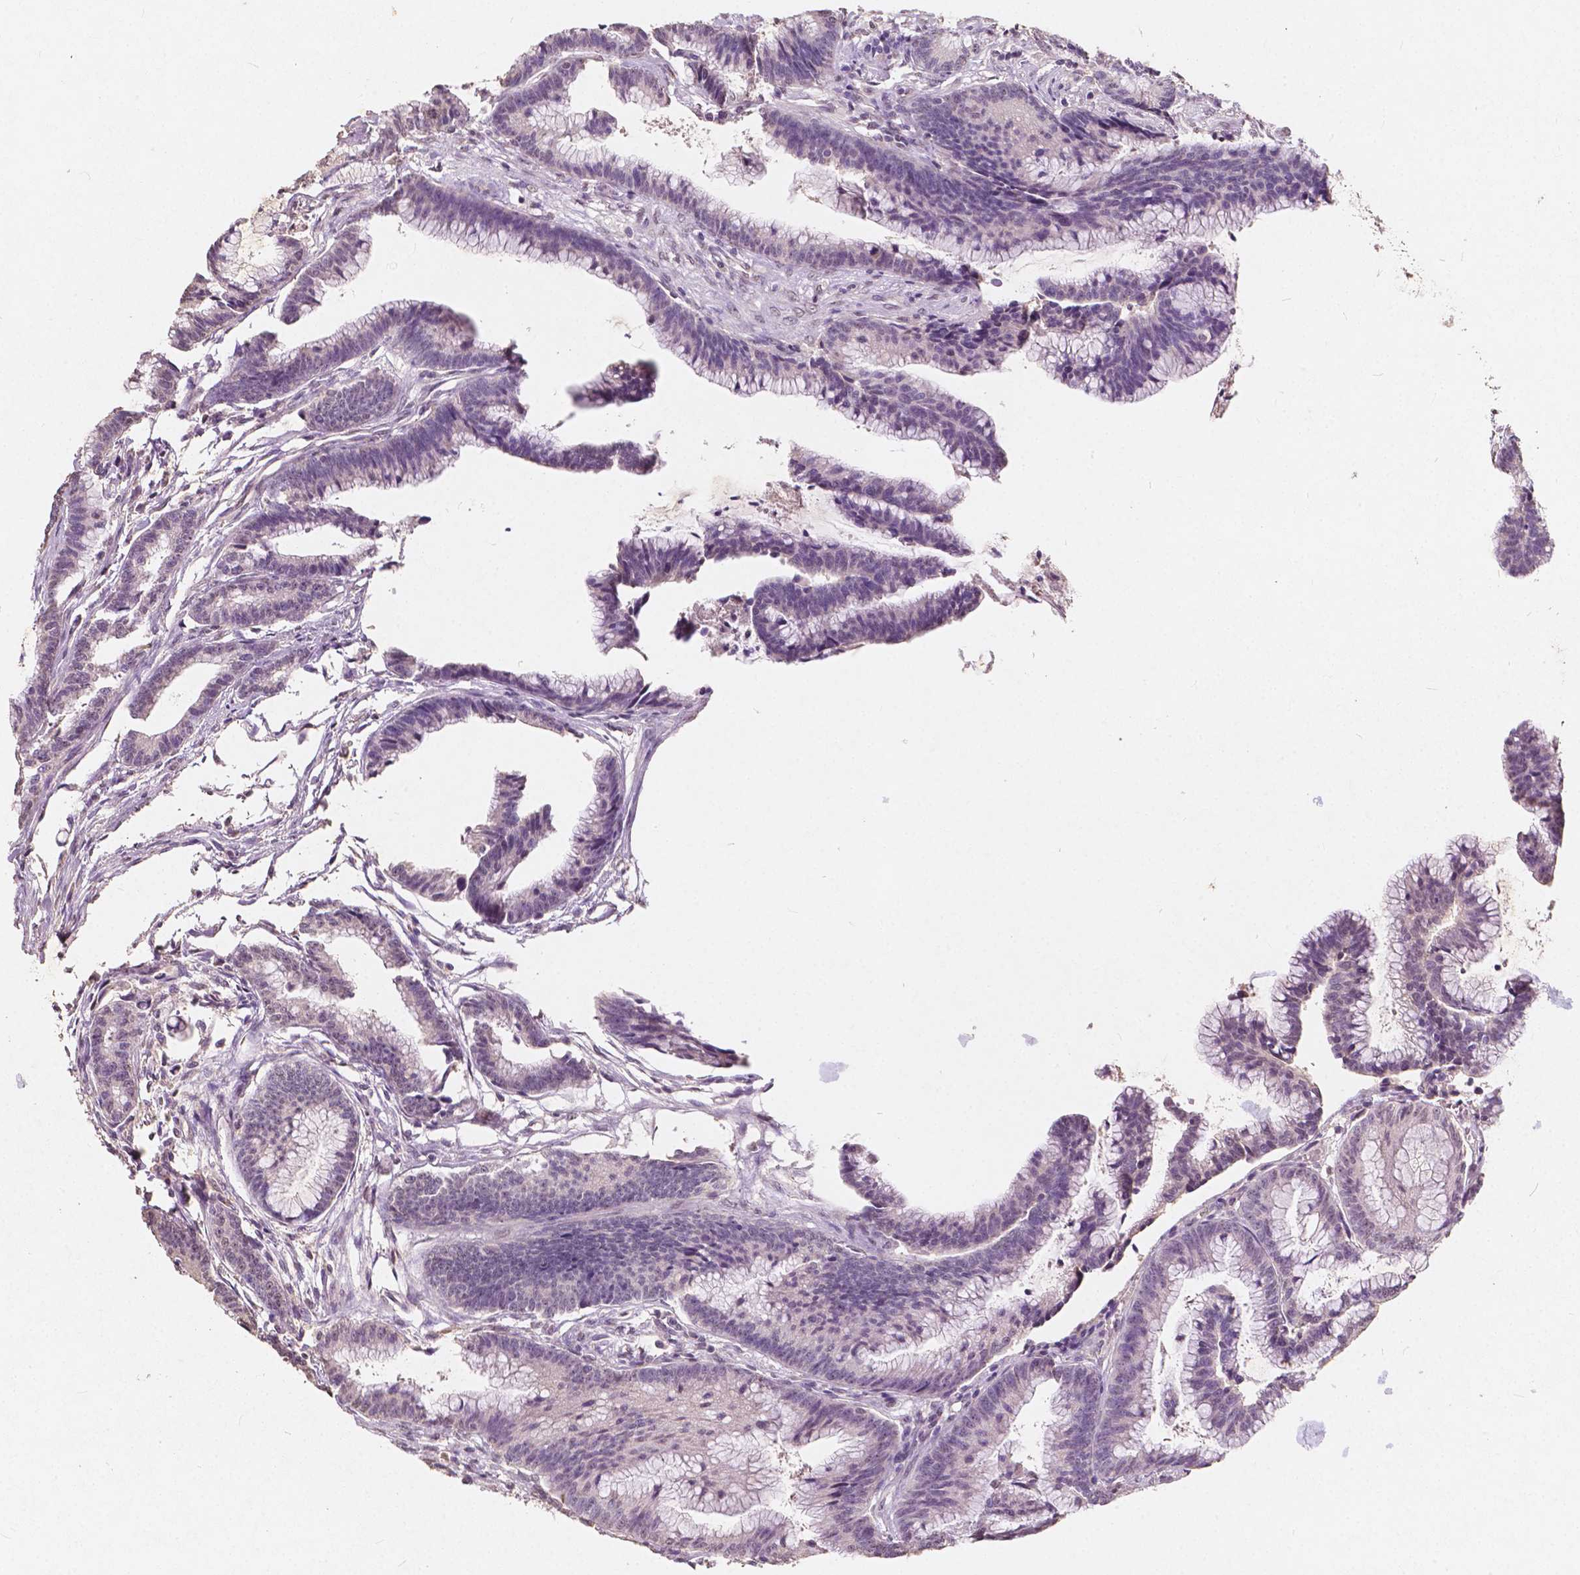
{"staining": {"intensity": "negative", "quantity": "none", "location": "none"}, "tissue": "colorectal cancer", "cell_type": "Tumor cells", "image_type": "cancer", "snomed": [{"axis": "morphology", "description": "Adenocarcinoma, NOS"}, {"axis": "topography", "description": "Colon"}], "caption": "Immunohistochemistry image of neoplastic tissue: human colorectal adenocarcinoma stained with DAB displays no significant protein positivity in tumor cells. Brightfield microscopy of IHC stained with DAB (brown) and hematoxylin (blue), captured at high magnification.", "gene": "SOX15", "patient": {"sex": "female", "age": 78}}